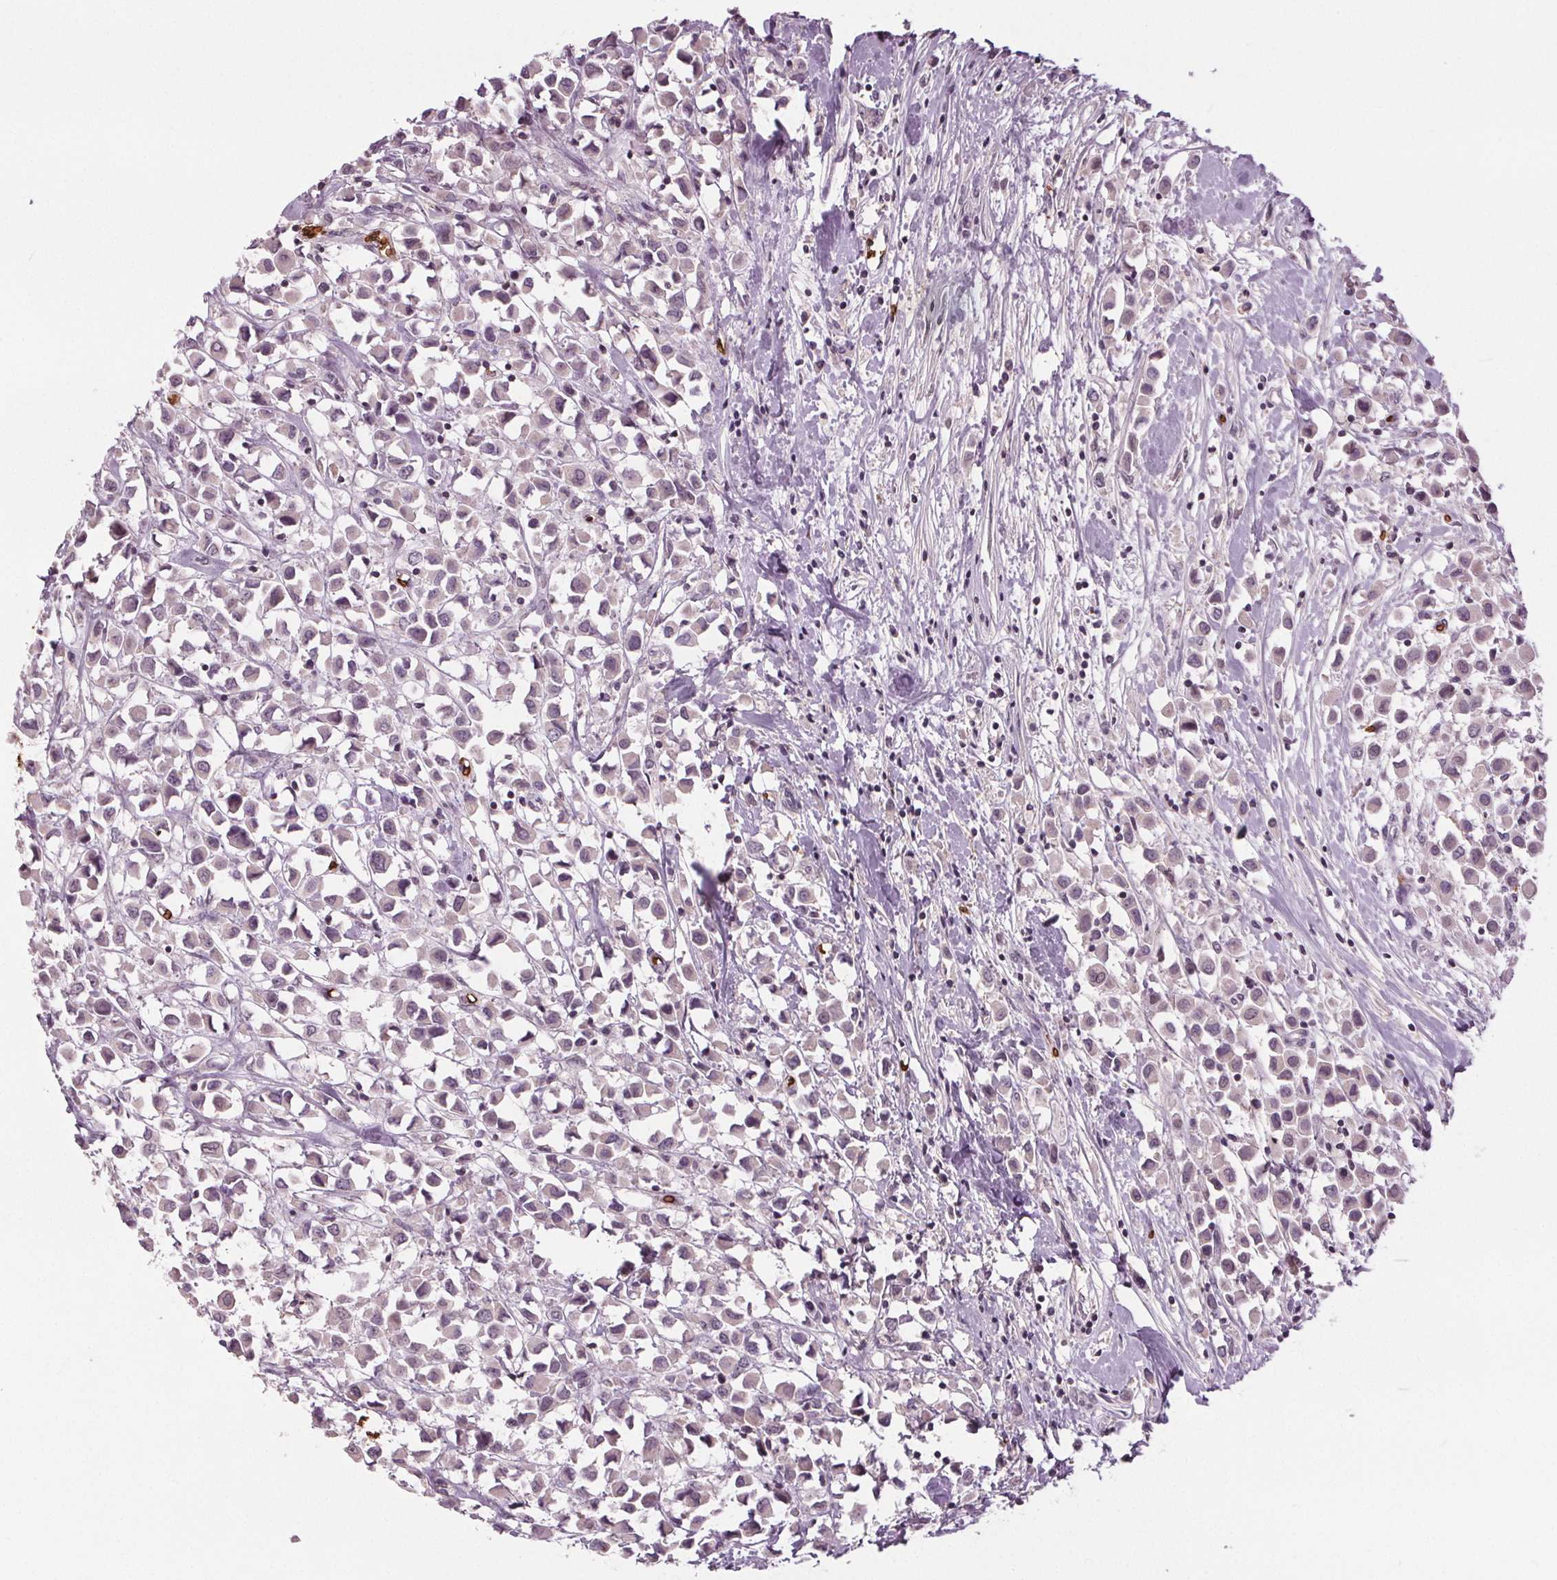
{"staining": {"intensity": "negative", "quantity": "none", "location": "none"}, "tissue": "breast cancer", "cell_type": "Tumor cells", "image_type": "cancer", "snomed": [{"axis": "morphology", "description": "Duct carcinoma"}, {"axis": "topography", "description": "Breast"}], "caption": "Histopathology image shows no protein expression in tumor cells of infiltrating ductal carcinoma (breast) tissue. (Immunohistochemistry (ihc), brightfield microscopy, high magnification).", "gene": "SLC4A1", "patient": {"sex": "female", "age": 61}}